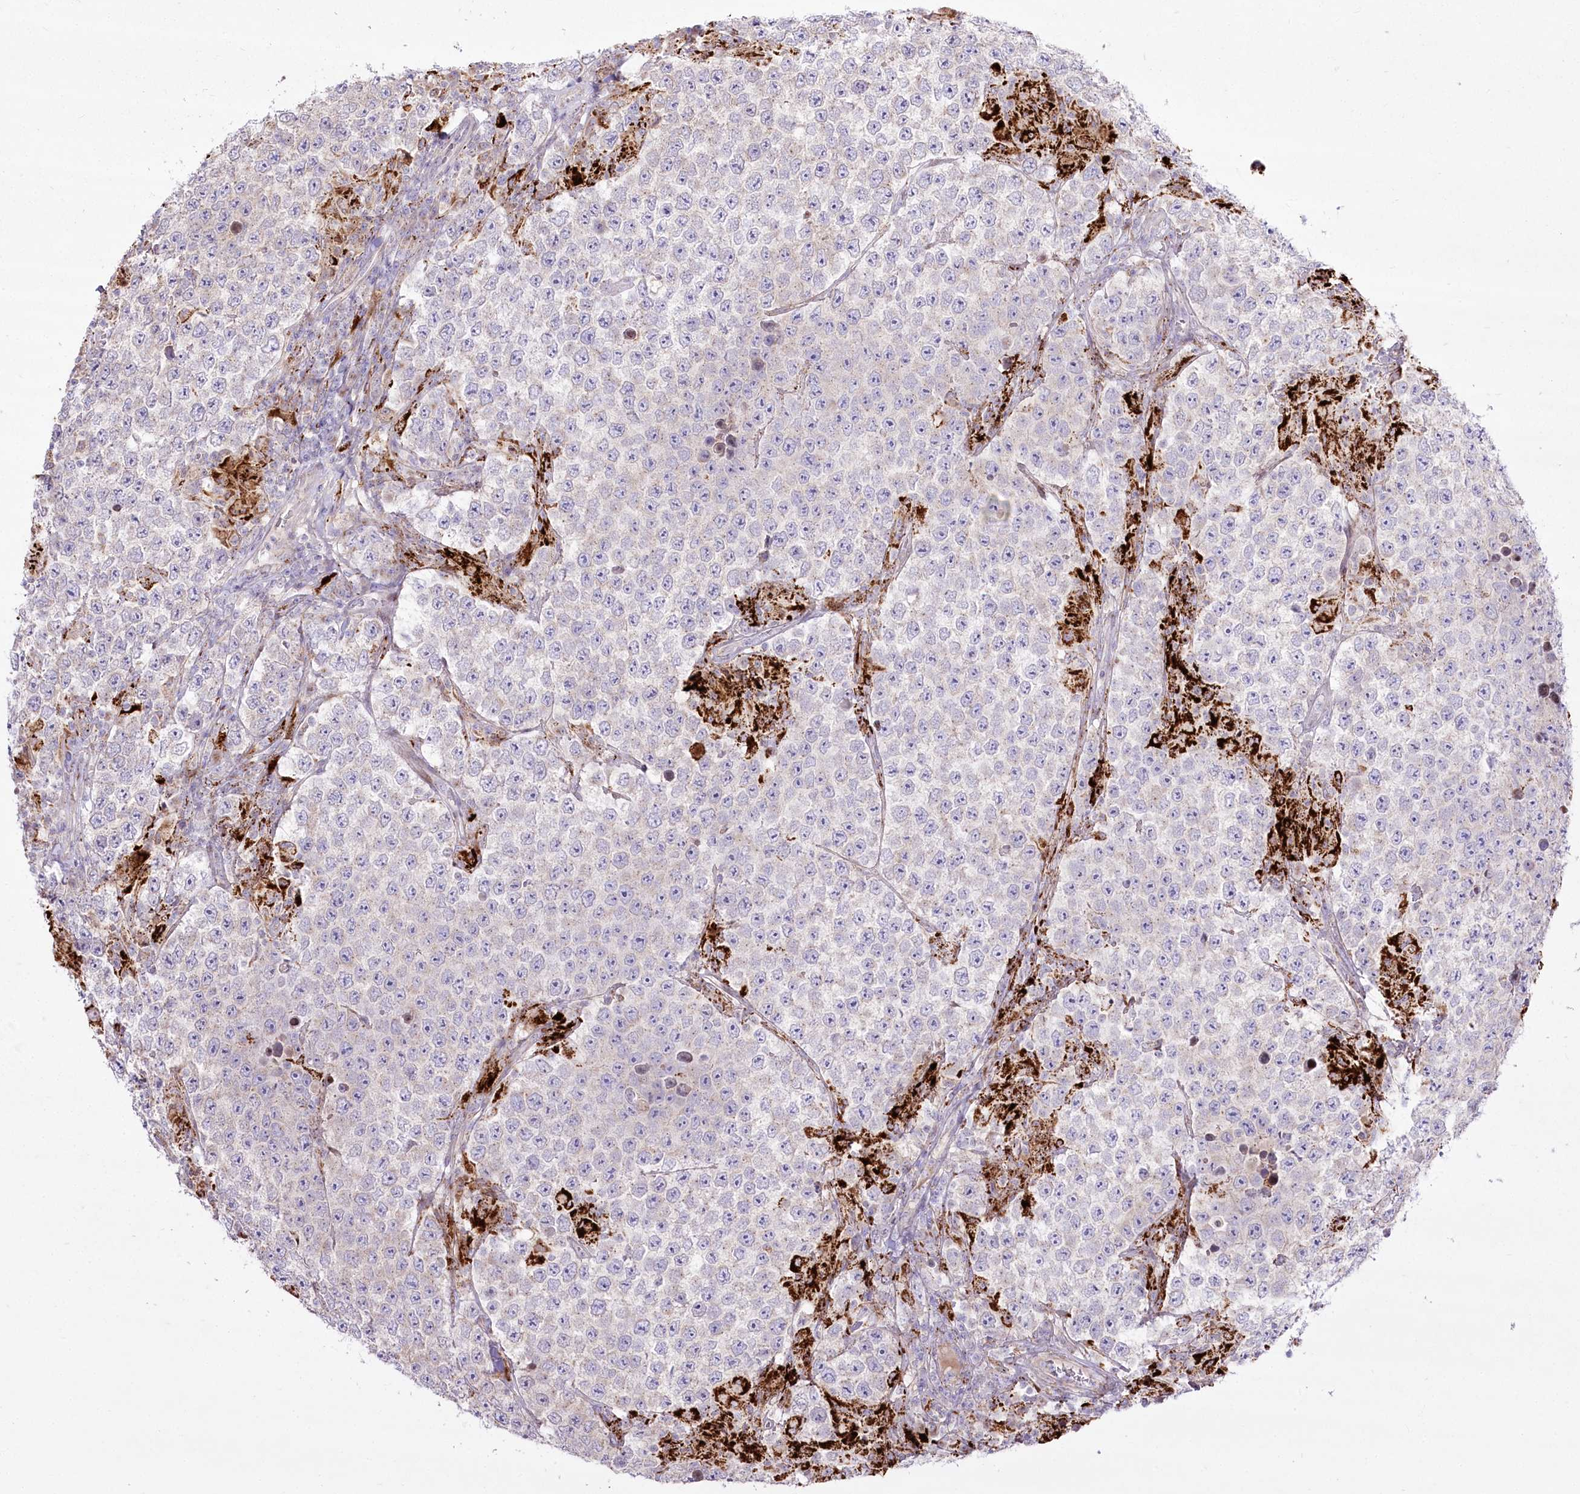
{"staining": {"intensity": "negative", "quantity": "none", "location": "none"}, "tissue": "testis cancer", "cell_type": "Tumor cells", "image_type": "cancer", "snomed": [{"axis": "morphology", "description": "Normal tissue, NOS"}, {"axis": "morphology", "description": "Urothelial carcinoma, High grade"}, {"axis": "morphology", "description": "Seminoma, NOS"}, {"axis": "morphology", "description": "Carcinoma, Embryonal, NOS"}, {"axis": "topography", "description": "Urinary bladder"}, {"axis": "topography", "description": "Testis"}], "caption": "This is an IHC histopathology image of high-grade urothelial carcinoma (testis). There is no expression in tumor cells.", "gene": "CEP164", "patient": {"sex": "male", "age": 41}}